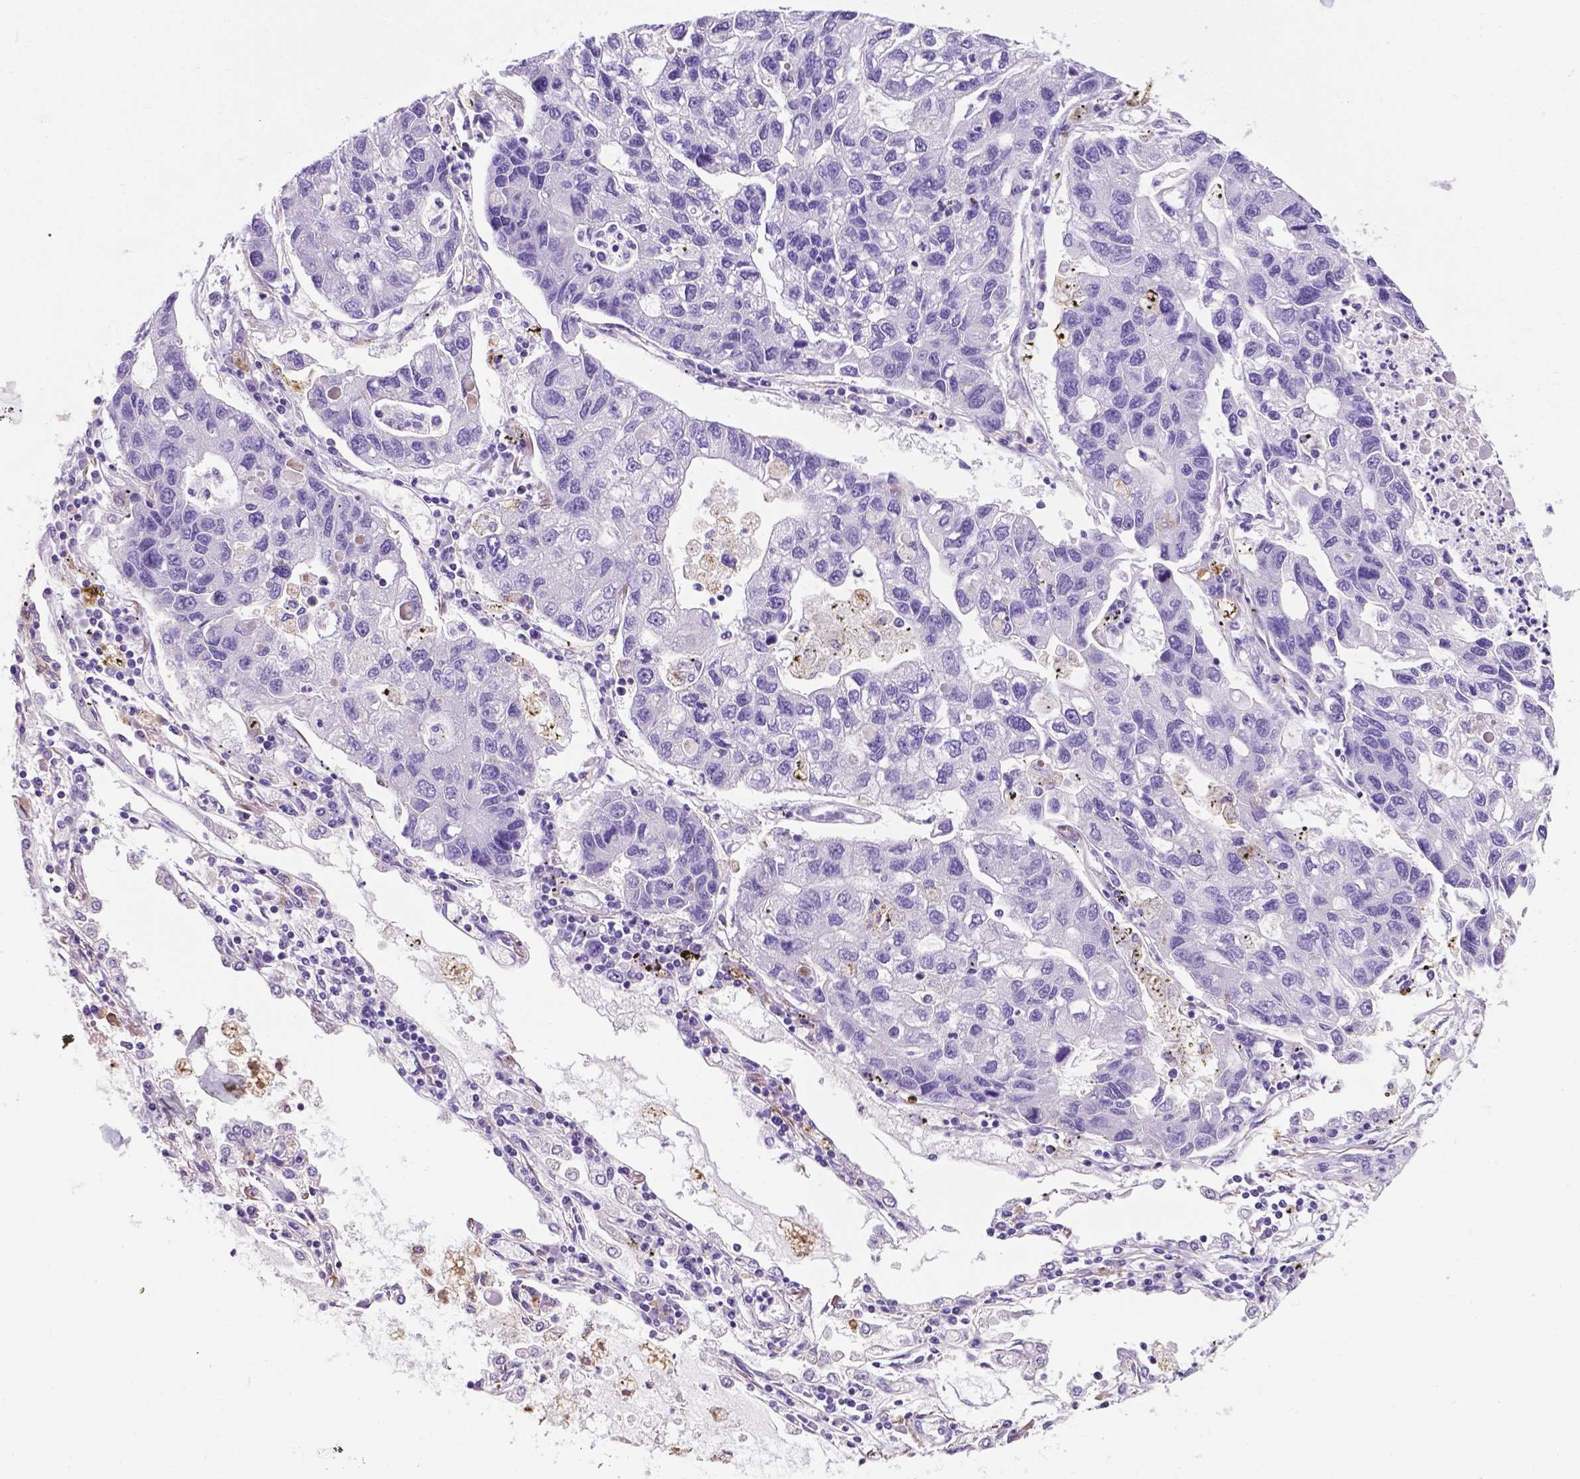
{"staining": {"intensity": "negative", "quantity": "none", "location": "none"}, "tissue": "lung cancer", "cell_type": "Tumor cells", "image_type": "cancer", "snomed": [{"axis": "morphology", "description": "Adenocarcinoma, NOS"}, {"axis": "topography", "description": "Bronchus"}, {"axis": "topography", "description": "Lung"}], "caption": "High power microscopy histopathology image of an immunohistochemistry (IHC) micrograph of lung cancer (adenocarcinoma), revealing no significant expression in tumor cells.", "gene": "APOE", "patient": {"sex": "female", "age": 51}}